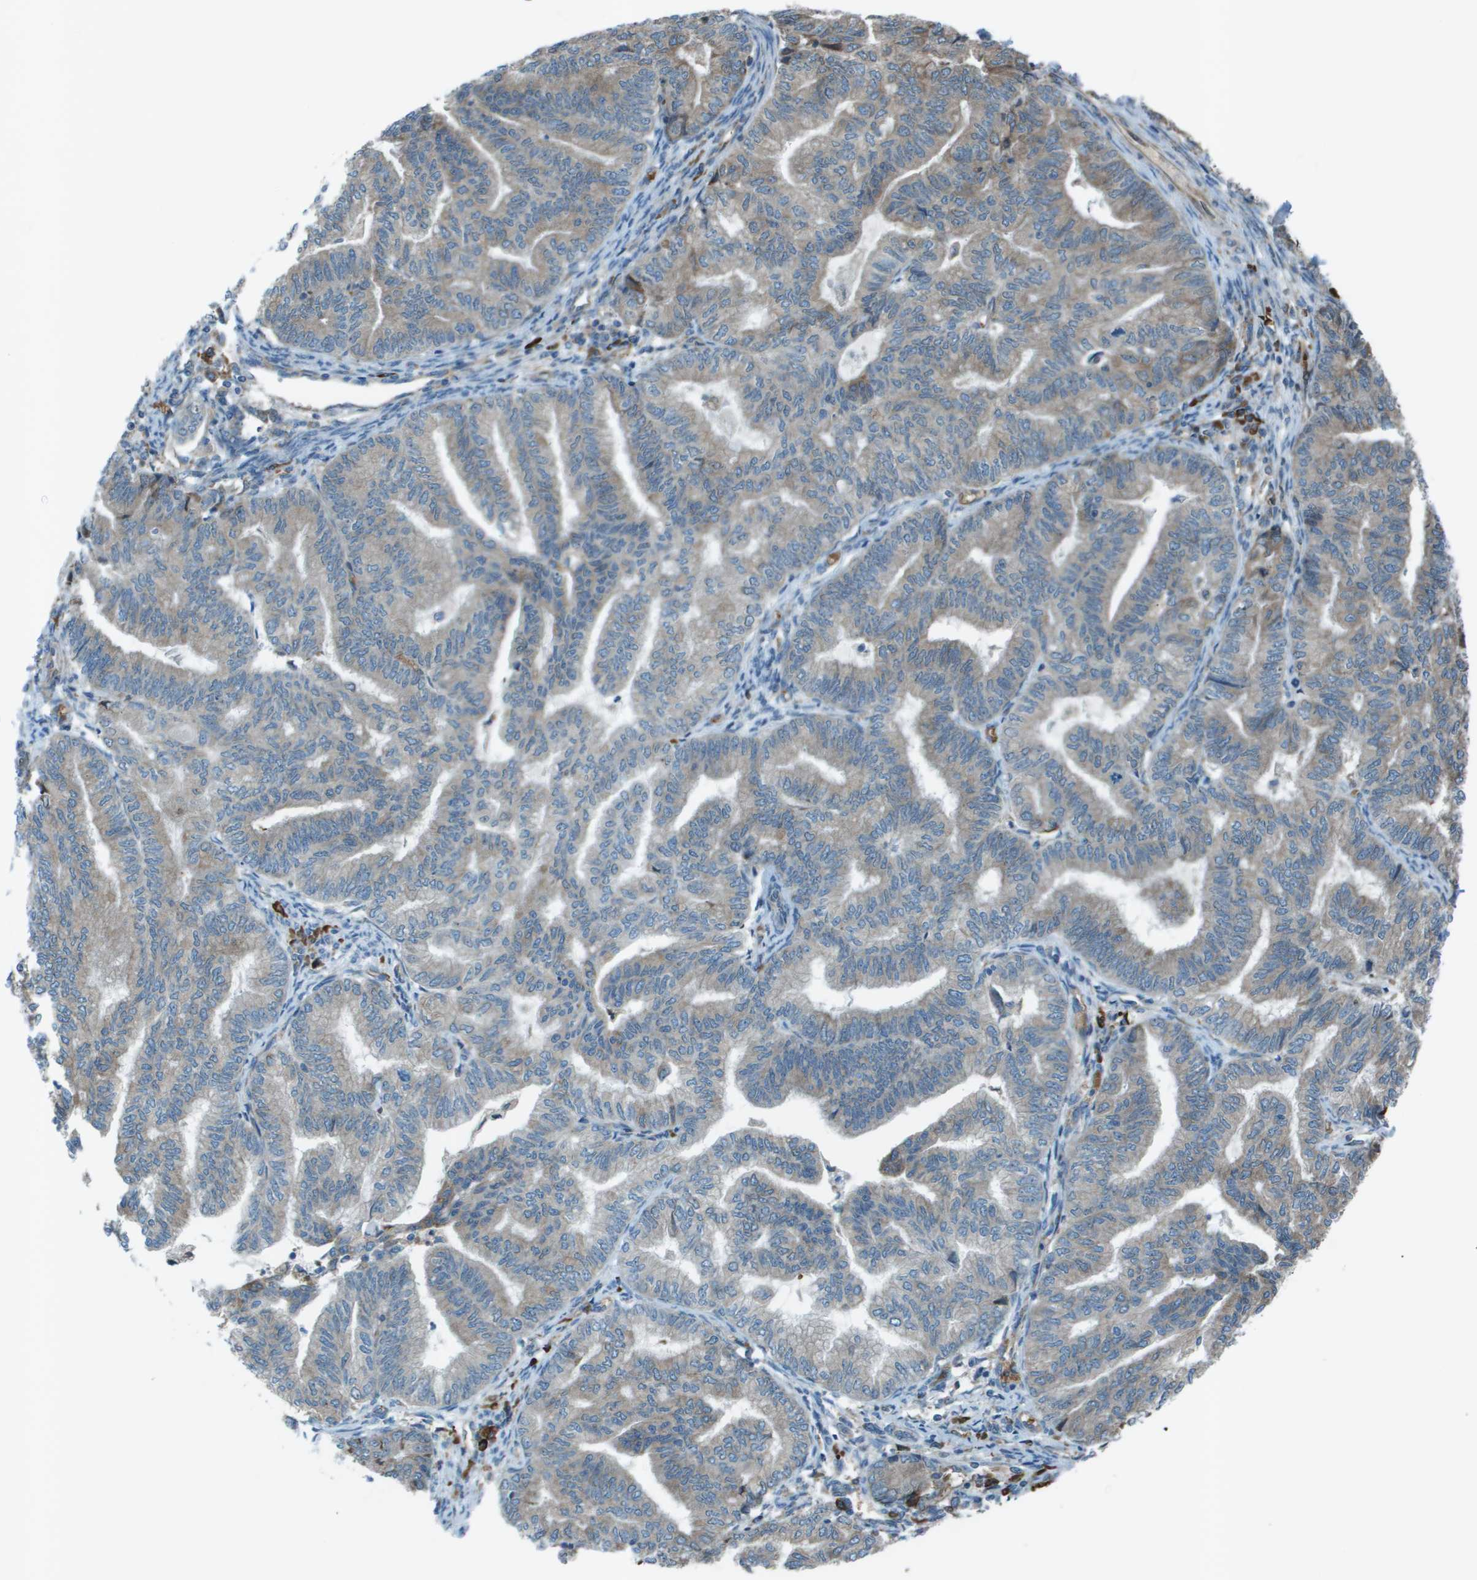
{"staining": {"intensity": "weak", "quantity": "<25%", "location": "cytoplasmic/membranous"}, "tissue": "endometrial cancer", "cell_type": "Tumor cells", "image_type": "cancer", "snomed": [{"axis": "morphology", "description": "Adenocarcinoma, NOS"}, {"axis": "topography", "description": "Endometrium"}], "caption": "Immunohistochemical staining of human adenocarcinoma (endometrial) shows no significant positivity in tumor cells.", "gene": "UTS2", "patient": {"sex": "female", "age": 79}}